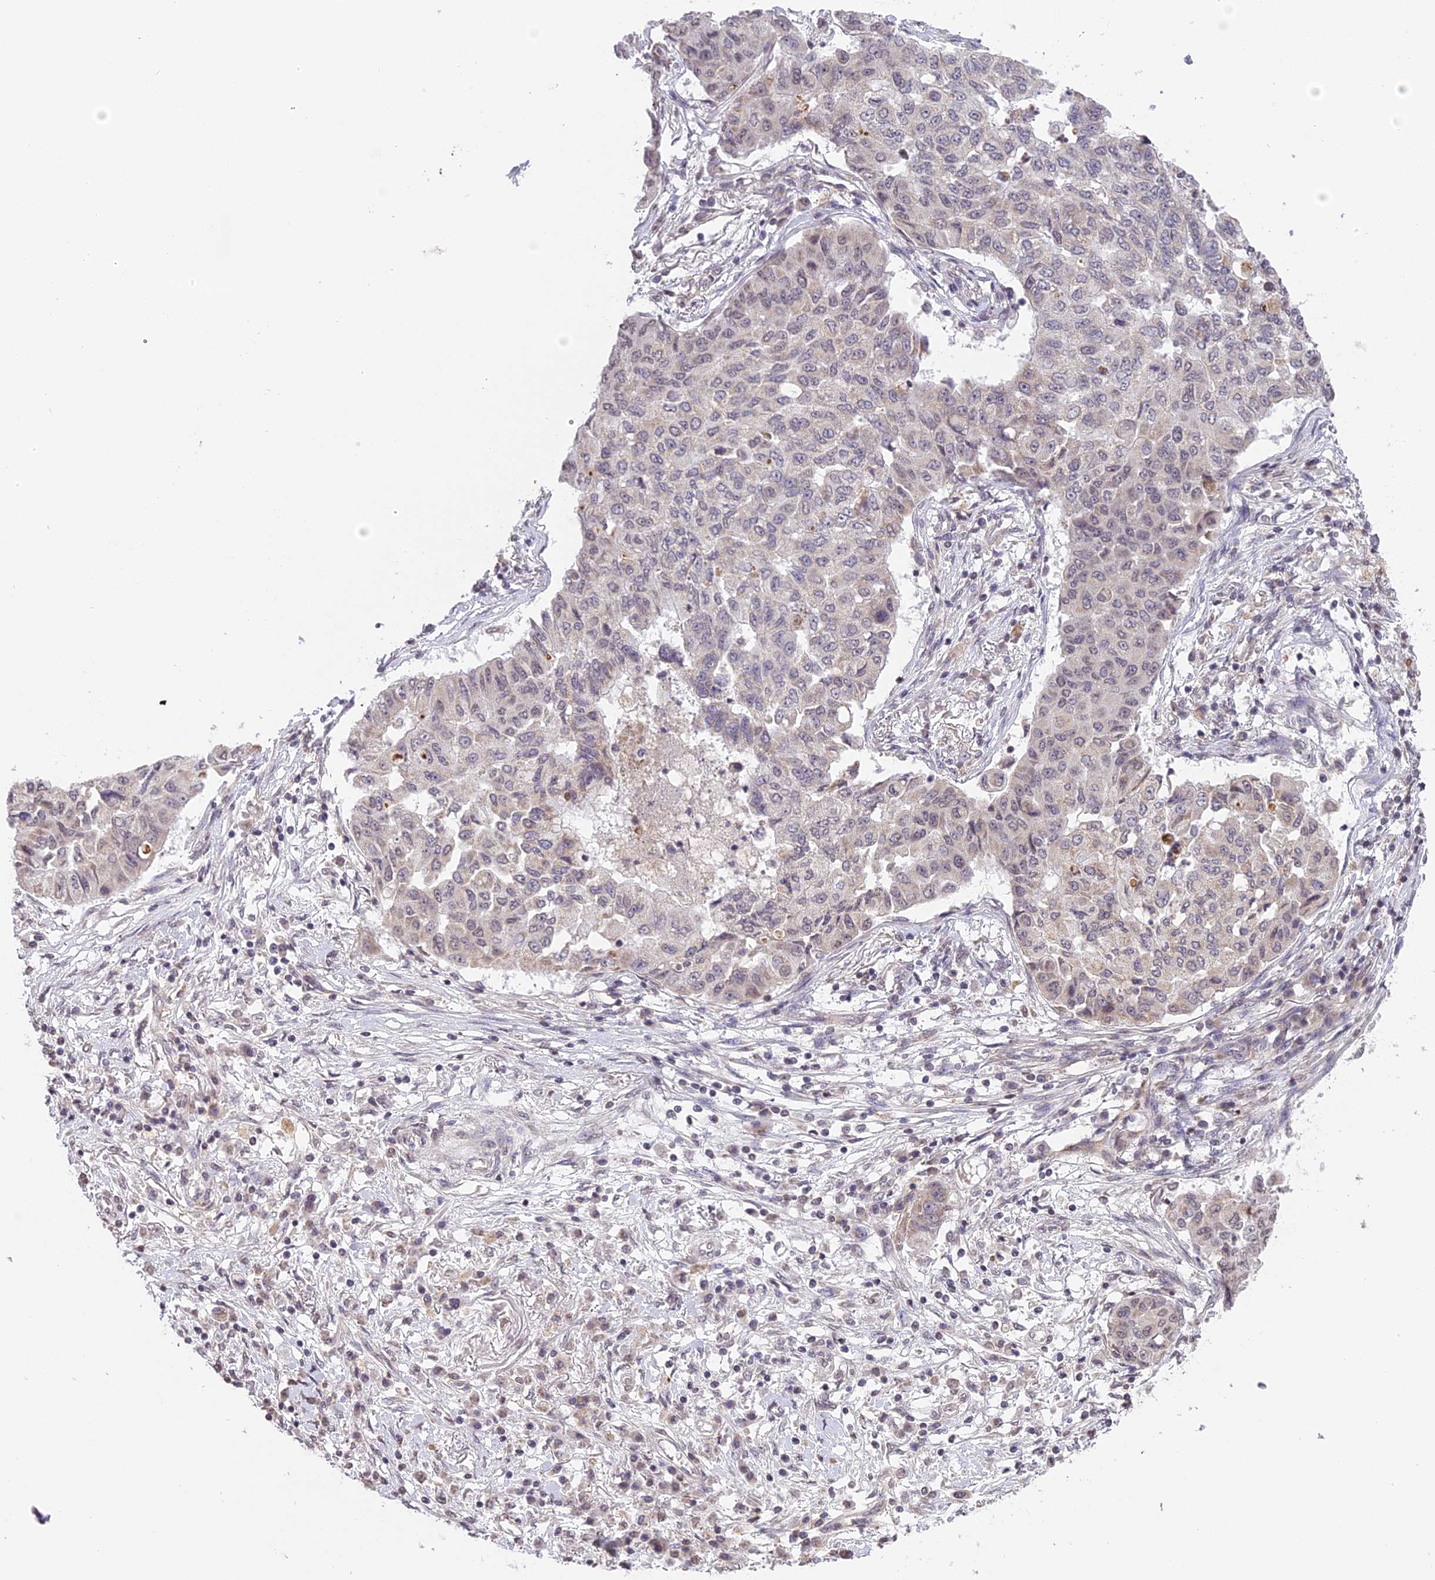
{"staining": {"intensity": "weak", "quantity": "<25%", "location": "cytoplasmic/membranous,nuclear"}, "tissue": "lung cancer", "cell_type": "Tumor cells", "image_type": "cancer", "snomed": [{"axis": "morphology", "description": "Squamous cell carcinoma, NOS"}, {"axis": "topography", "description": "Lung"}], "caption": "High power microscopy image of an immunohistochemistry (IHC) histopathology image of lung squamous cell carcinoma, revealing no significant staining in tumor cells.", "gene": "ERG28", "patient": {"sex": "male", "age": 74}}